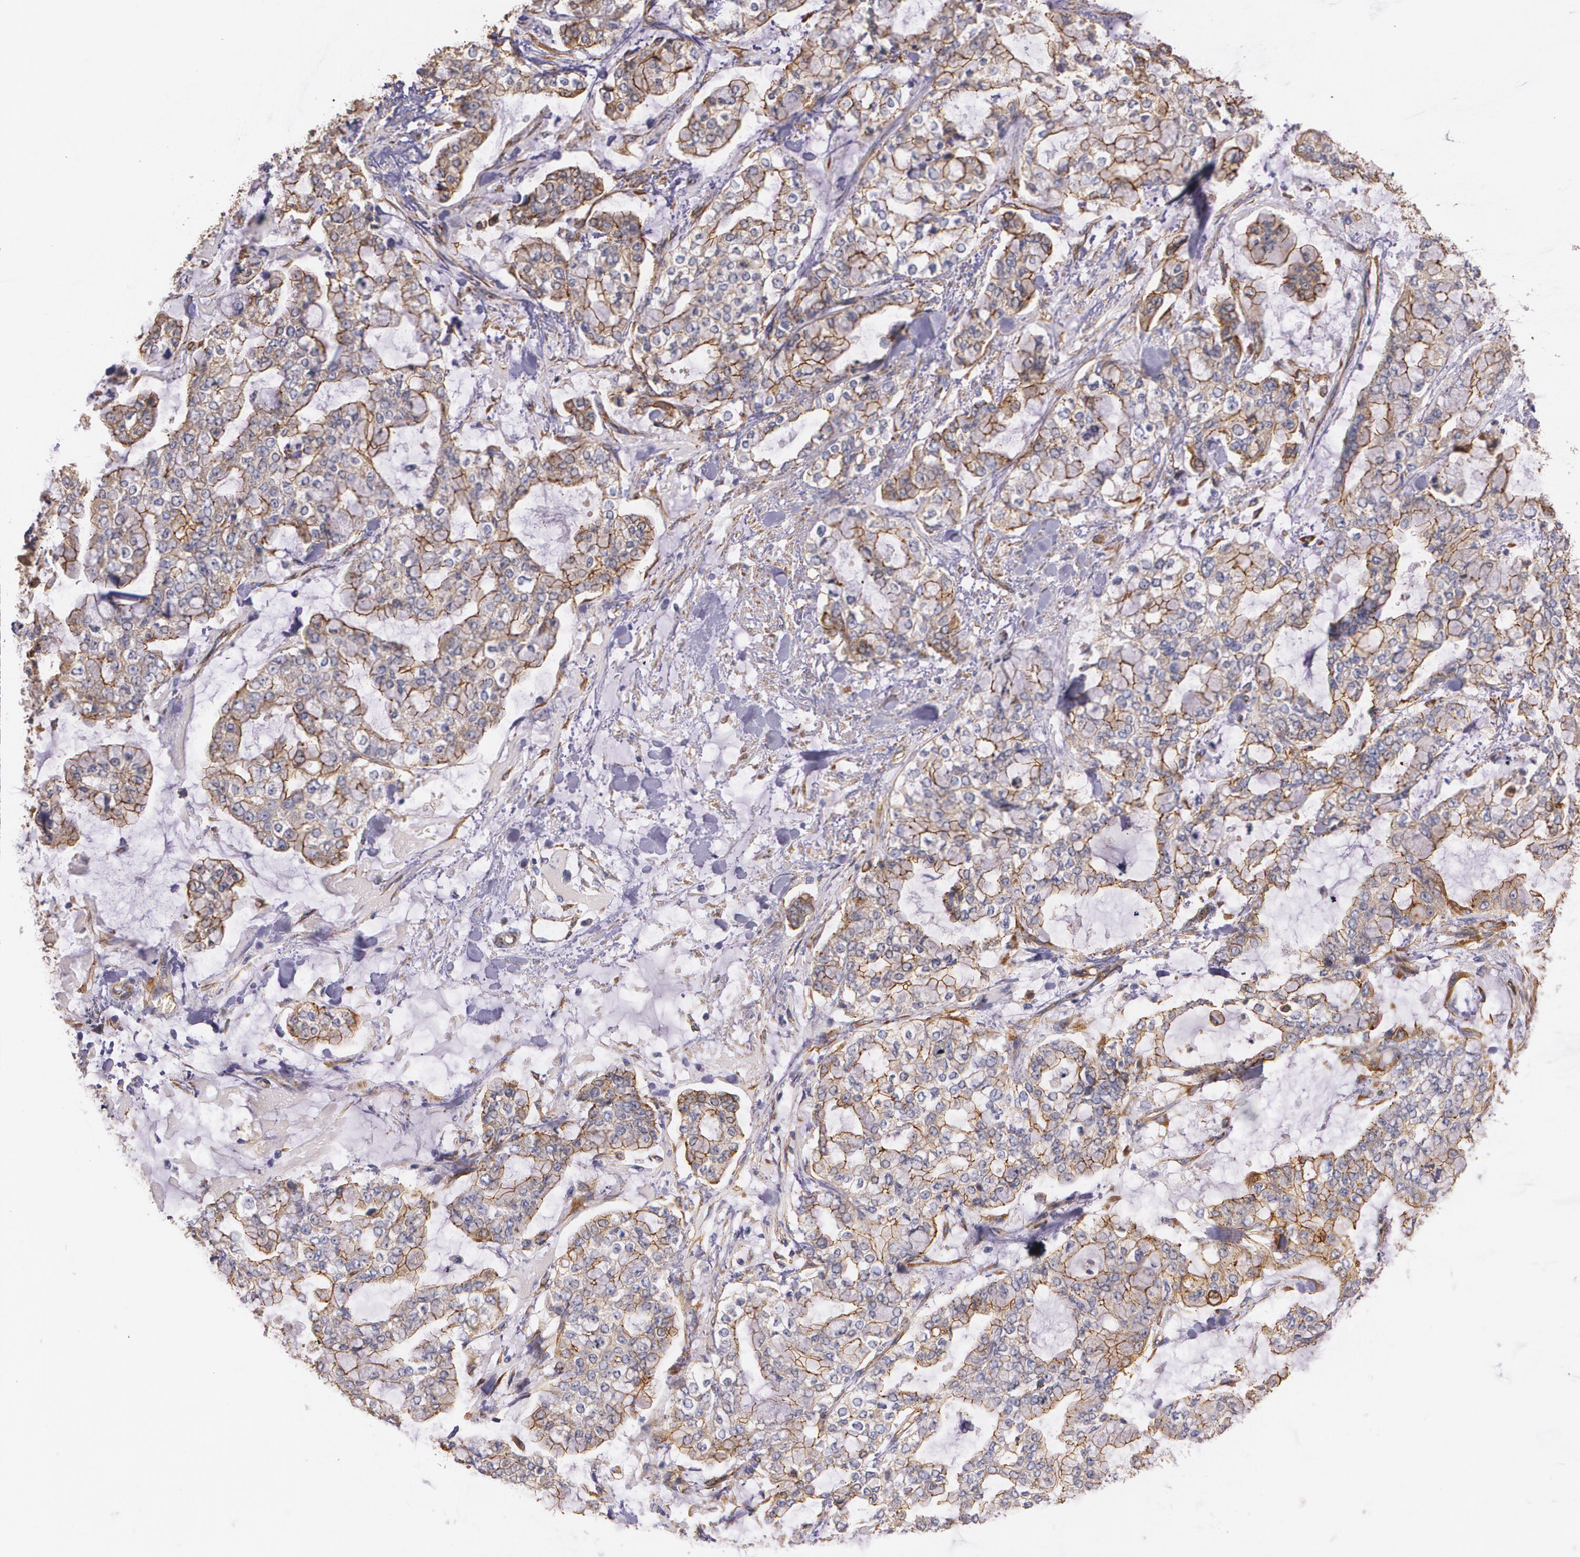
{"staining": {"intensity": "moderate", "quantity": ">75%", "location": "cytoplasmic/membranous"}, "tissue": "stomach cancer", "cell_type": "Tumor cells", "image_type": "cancer", "snomed": [{"axis": "morphology", "description": "Normal tissue, NOS"}, {"axis": "morphology", "description": "Adenocarcinoma, NOS"}, {"axis": "topography", "description": "Stomach, upper"}, {"axis": "topography", "description": "Stomach"}], "caption": "Tumor cells display moderate cytoplasmic/membranous positivity in approximately >75% of cells in adenocarcinoma (stomach).", "gene": "TJP1", "patient": {"sex": "male", "age": 76}}